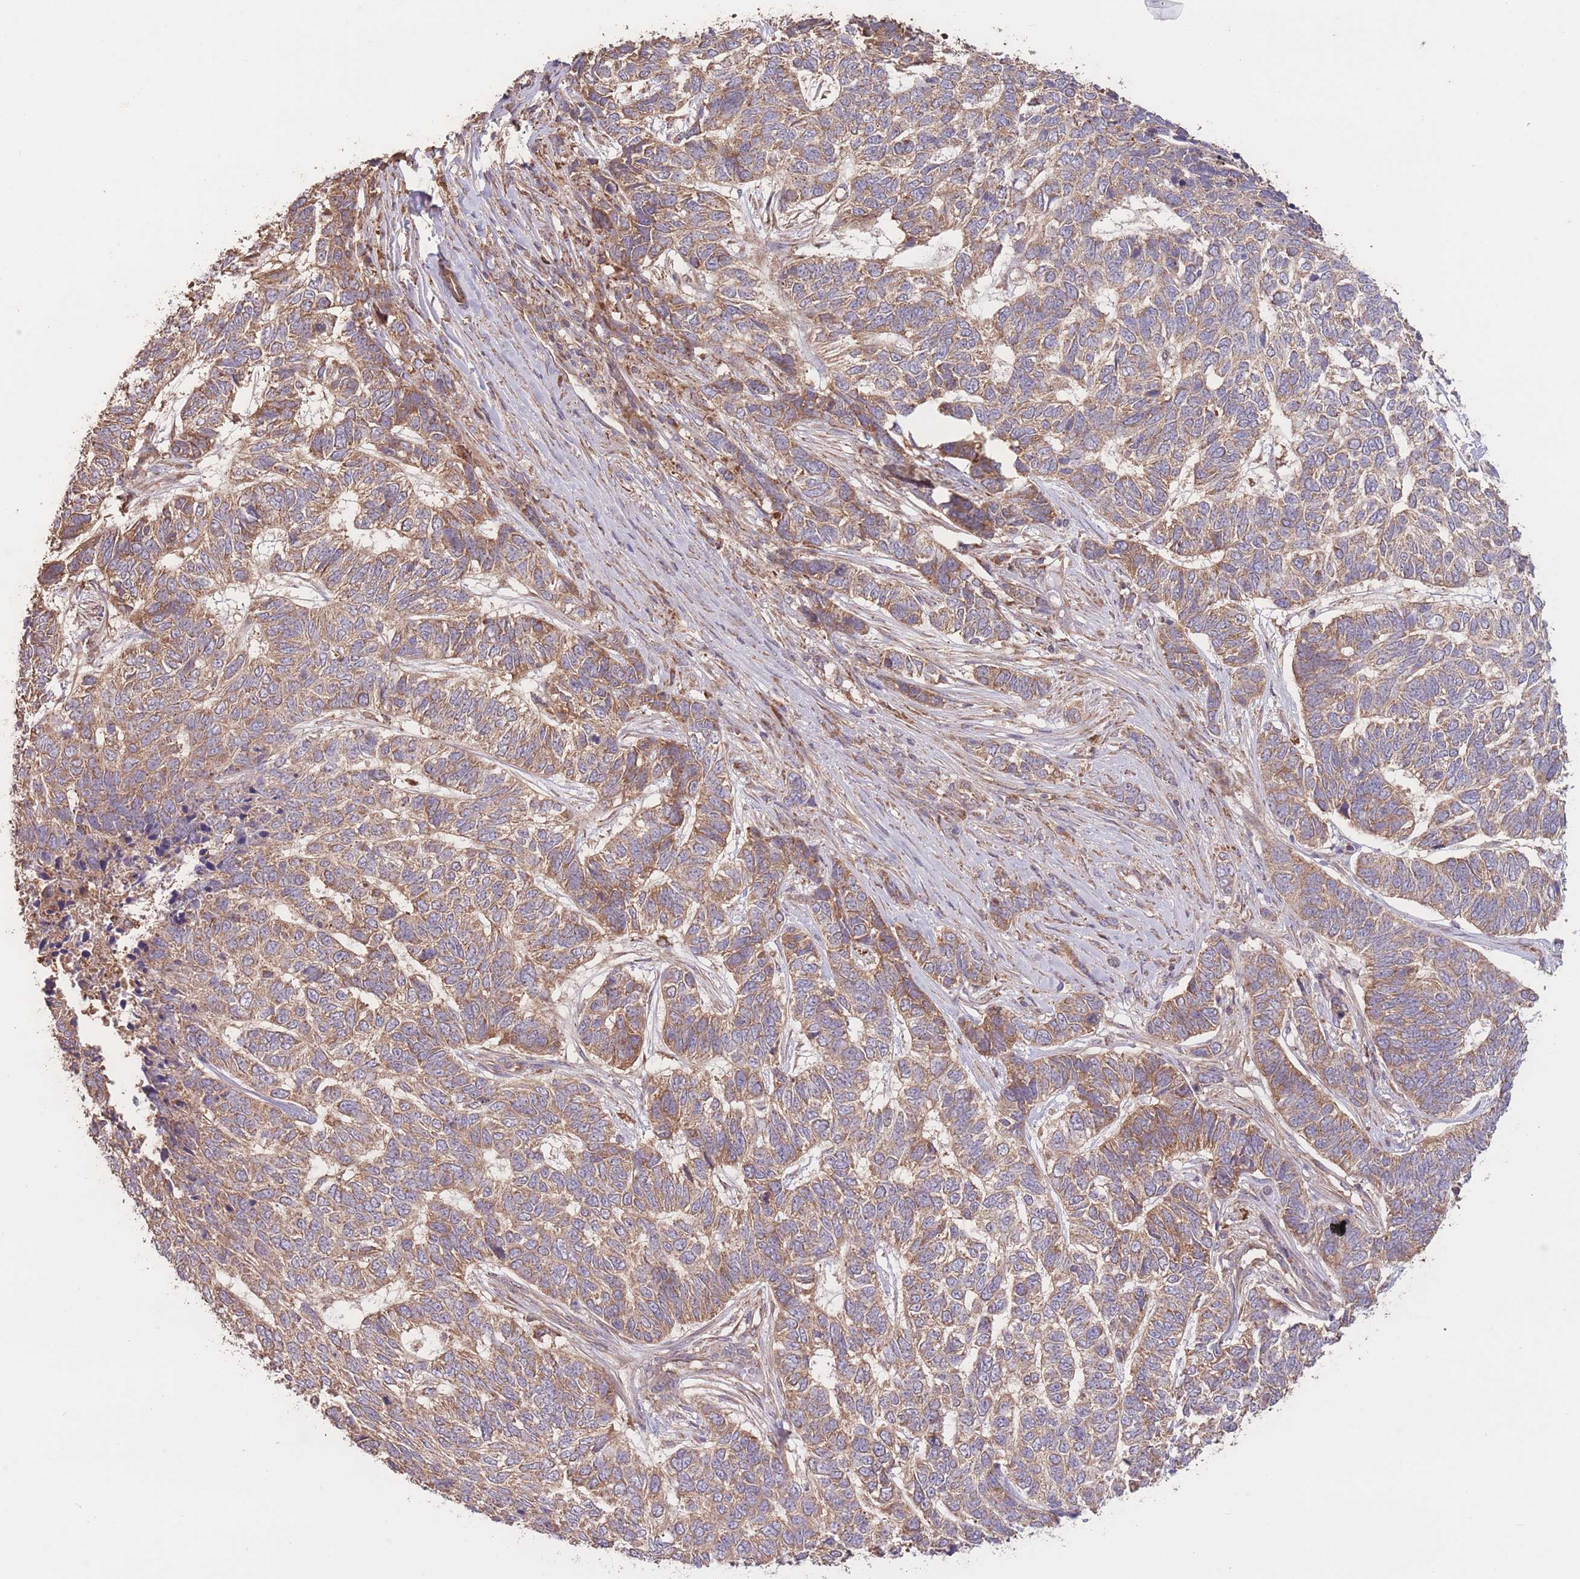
{"staining": {"intensity": "moderate", "quantity": ">75%", "location": "cytoplasmic/membranous"}, "tissue": "skin cancer", "cell_type": "Tumor cells", "image_type": "cancer", "snomed": [{"axis": "morphology", "description": "Basal cell carcinoma"}, {"axis": "topography", "description": "Skin"}], "caption": "Moderate cytoplasmic/membranous positivity for a protein is identified in approximately >75% of tumor cells of basal cell carcinoma (skin) using immunohistochemistry (IHC).", "gene": "EEF1AKMT1", "patient": {"sex": "female", "age": 65}}